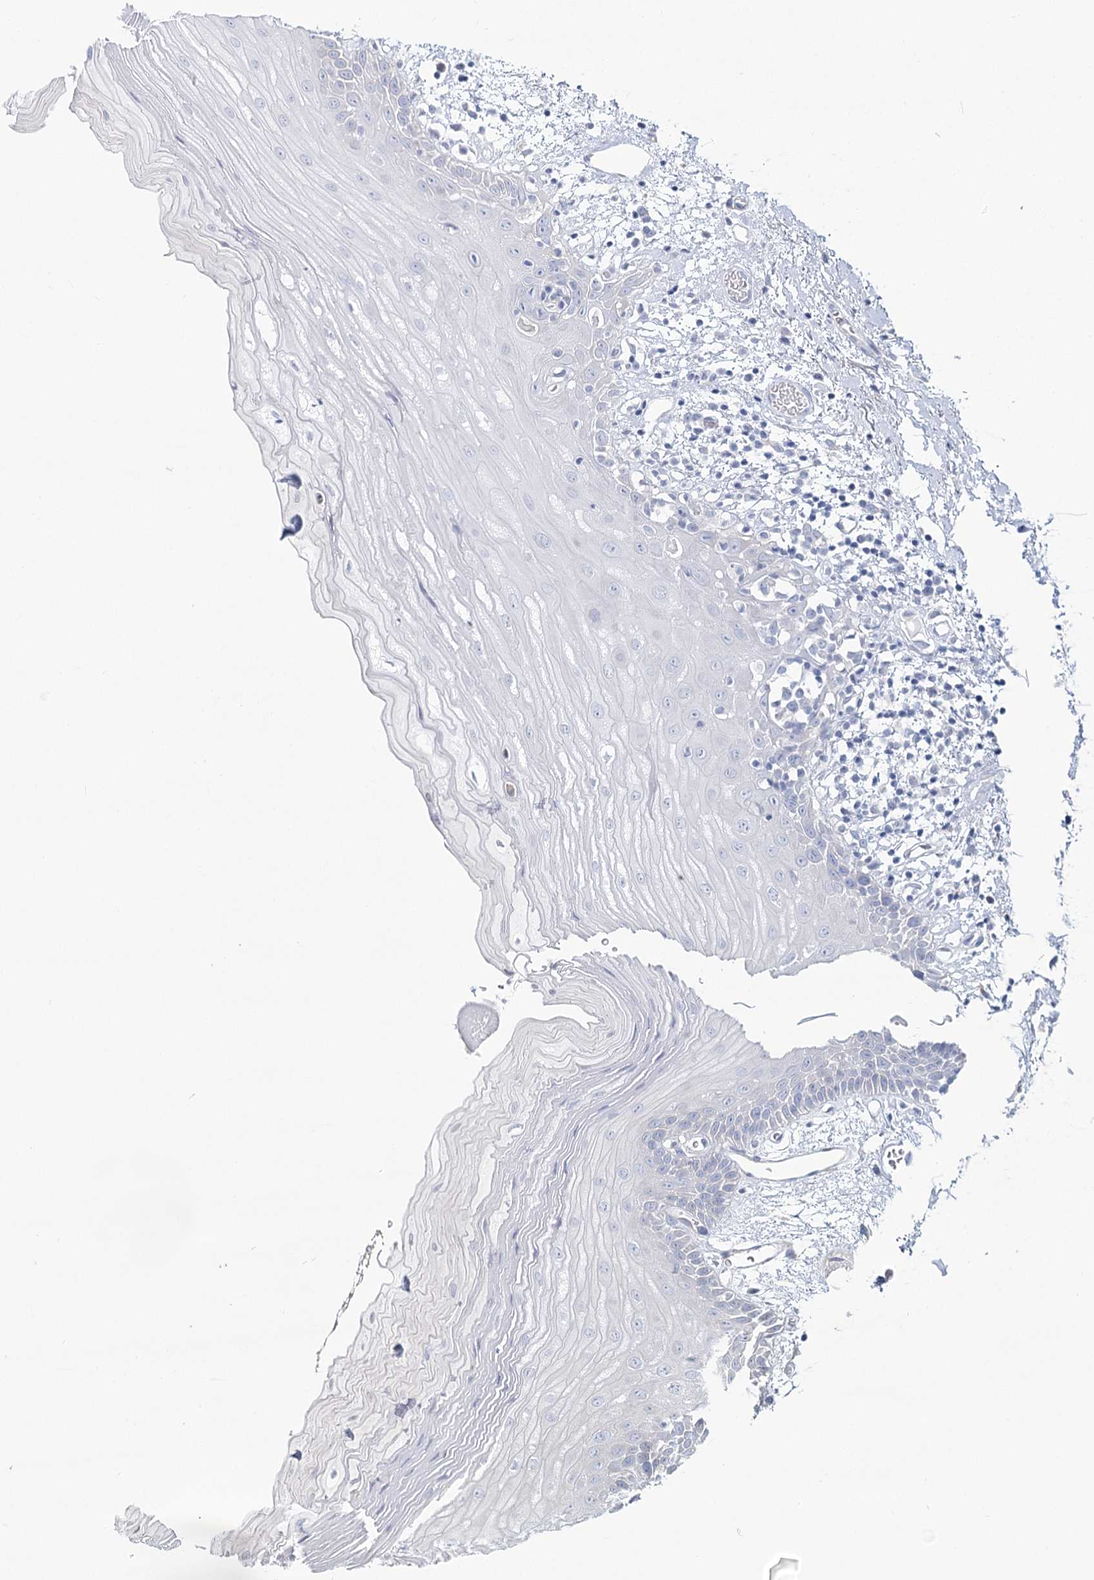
{"staining": {"intensity": "negative", "quantity": "none", "location": "none"}, "tissue": "oral mucosa", "cell_type": "Squamous epithelial cells", "image_type": "normal", "snomed": [{"axis": "morphology", "description": "Normal tissue, NOS"}, {"axis": "topography", "description": "Oral tissue"}], "caption": "IHC image of benign human oral mucosa stained for a protein (brown), which displays no expression in squamous epithelial cells.", "gene": "POGLUT1", "patient": {"sex": "male", "age": 52}}